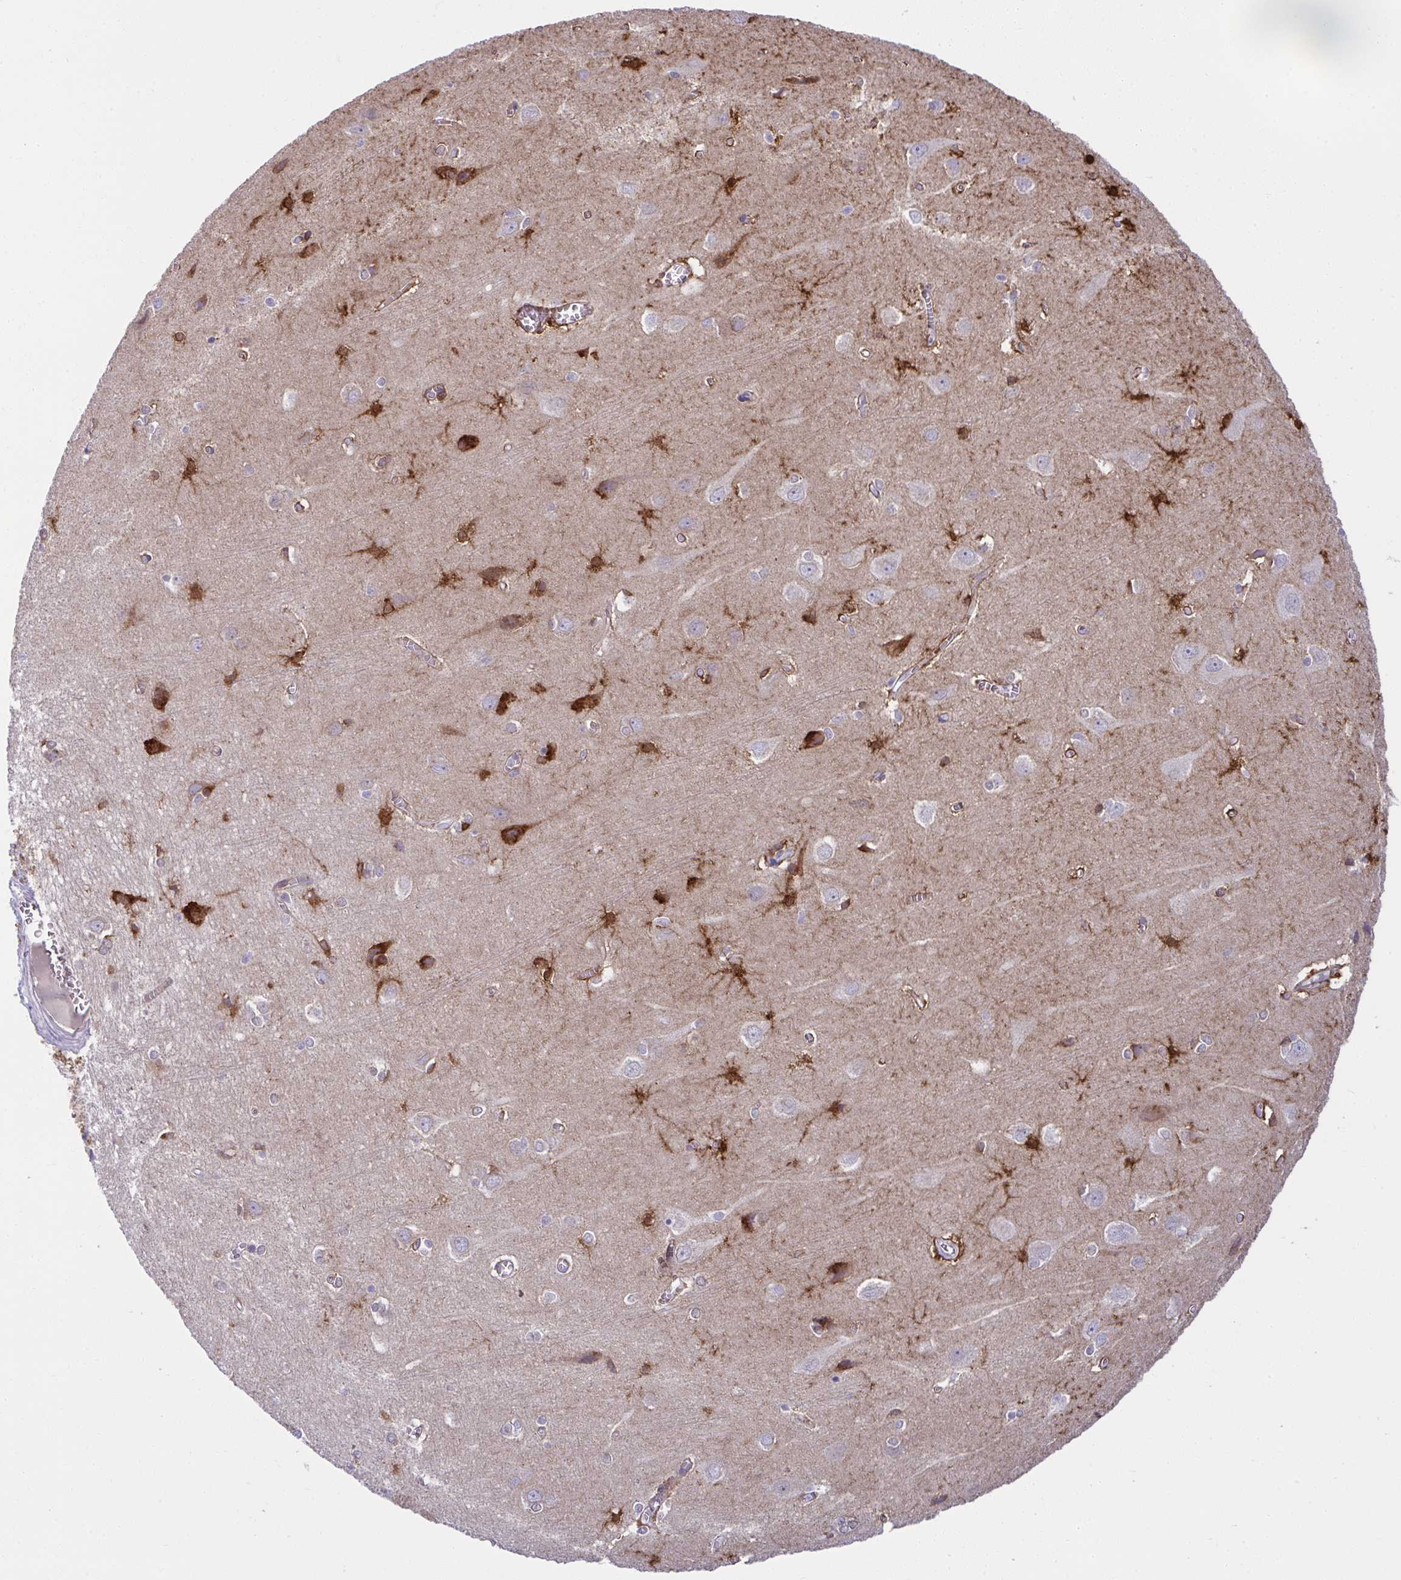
{"staining": {"intensity": "strong", "quantity": "25%-75%", "location": "cytoplasmic/membranous"}, "tissue": "cerebral cortex", "cell_type": "Endothelial cells", "image_type": "normal", "snomed": [{"axis": "morphology", "description": "Normal tissue, NOS"}, {"axis": "topography", "description": "Cerebral cortex"}], "caption": "Endothelial cells display high levels of strong cytoplasmic/membranous staining in about 25%-75% of cells in benign human cerebral cortex. (brown staining indicates protein expression, while blue staining denotes nuclei).", "gene": "RANBP2", "patient": {"sex": "male", "age": 37}}